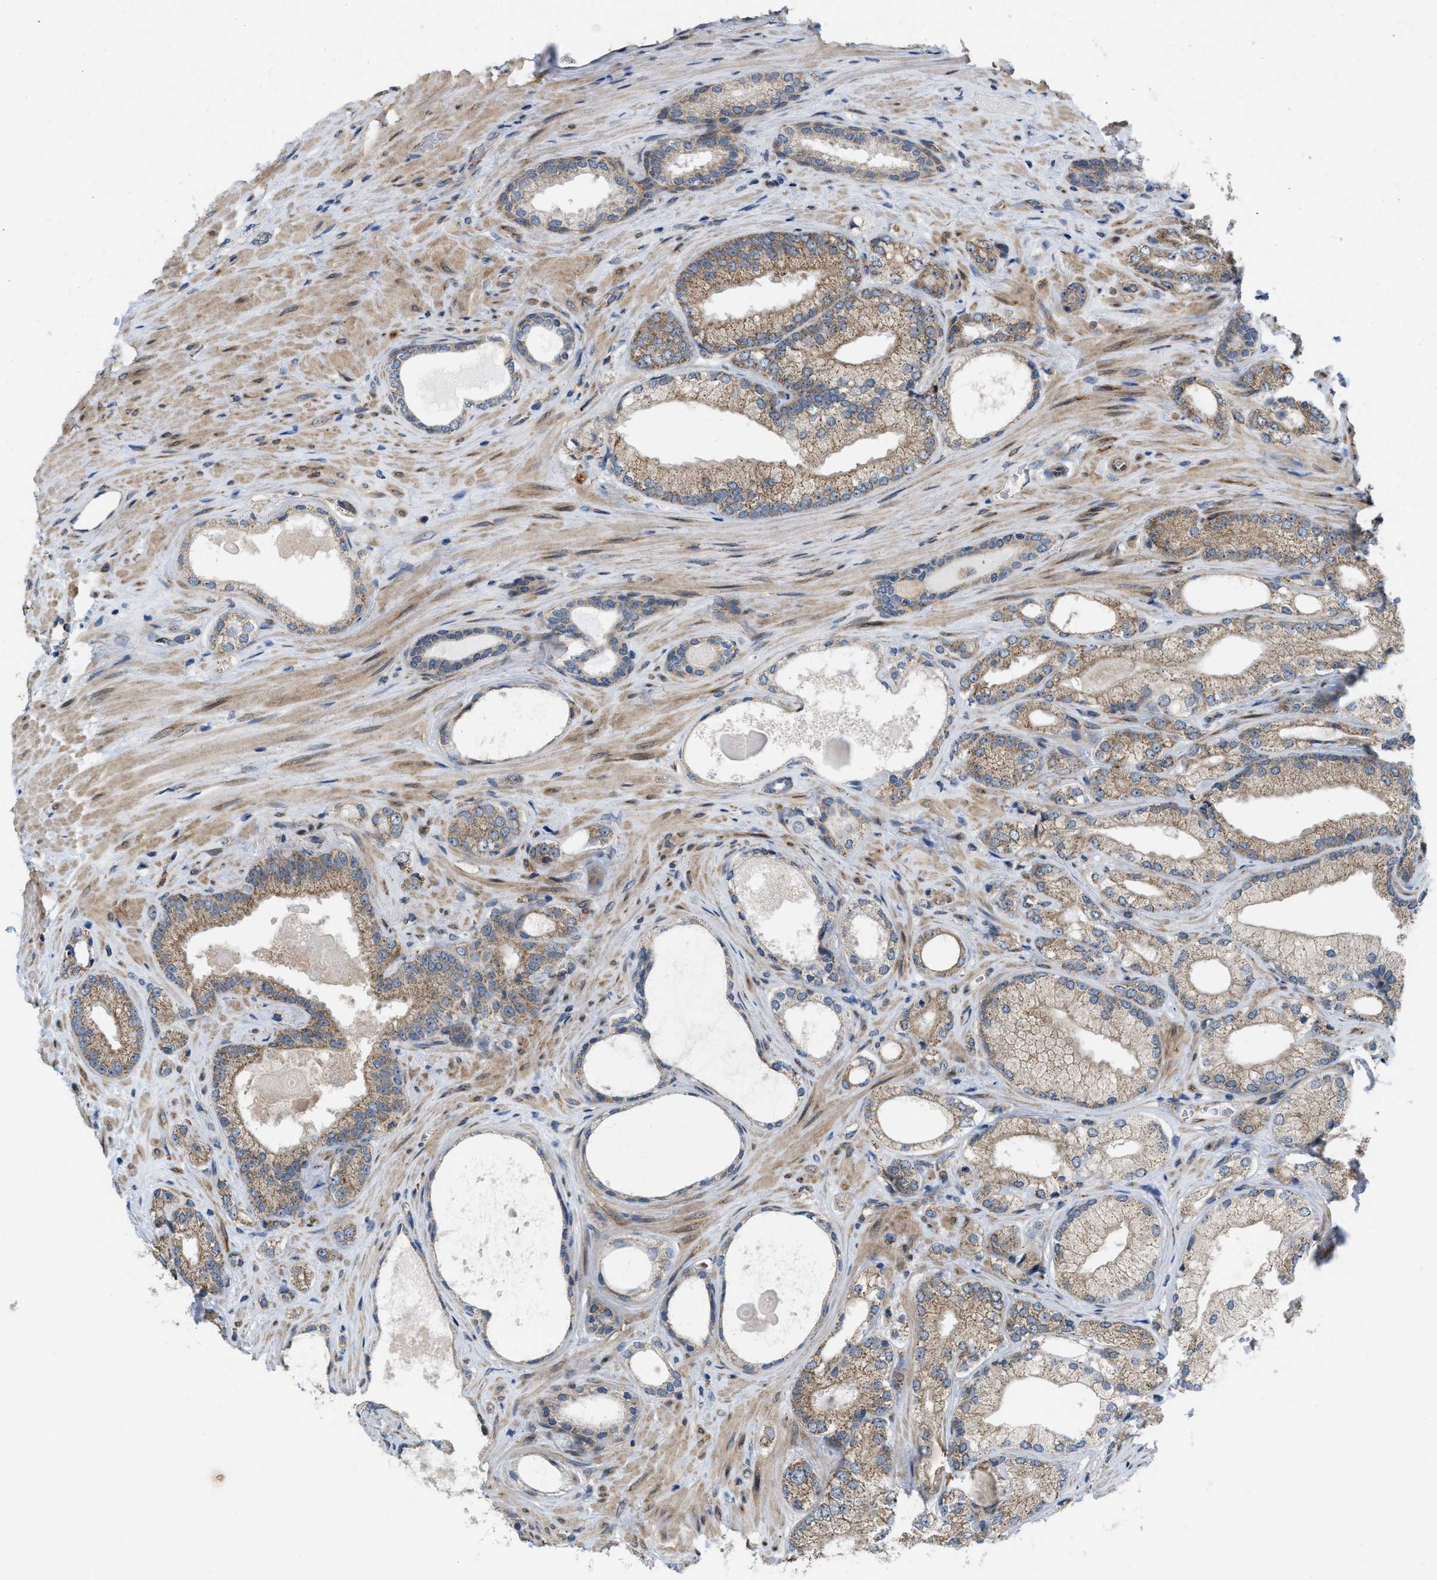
{"staining": {"intensity": "weak", "quantity": "<25%", "location": "cytoplasmic/membranous"}, "tissue": "prostate cancer", "cell_type": "Tumor cells", "image_type": "cancer", "snomed": [{"axis": "morphology", "description": "Adenocarcinoma, Low grade"}, {"axis": "topography", "description": "Prostate"}], "caption": "Immunohistochemistry of prostate cancer (low-grade adenocarcinoma) displays no expression in tumor cells.", "gene": "EOGT", "patient": {"sex": "male", "age": 65}}